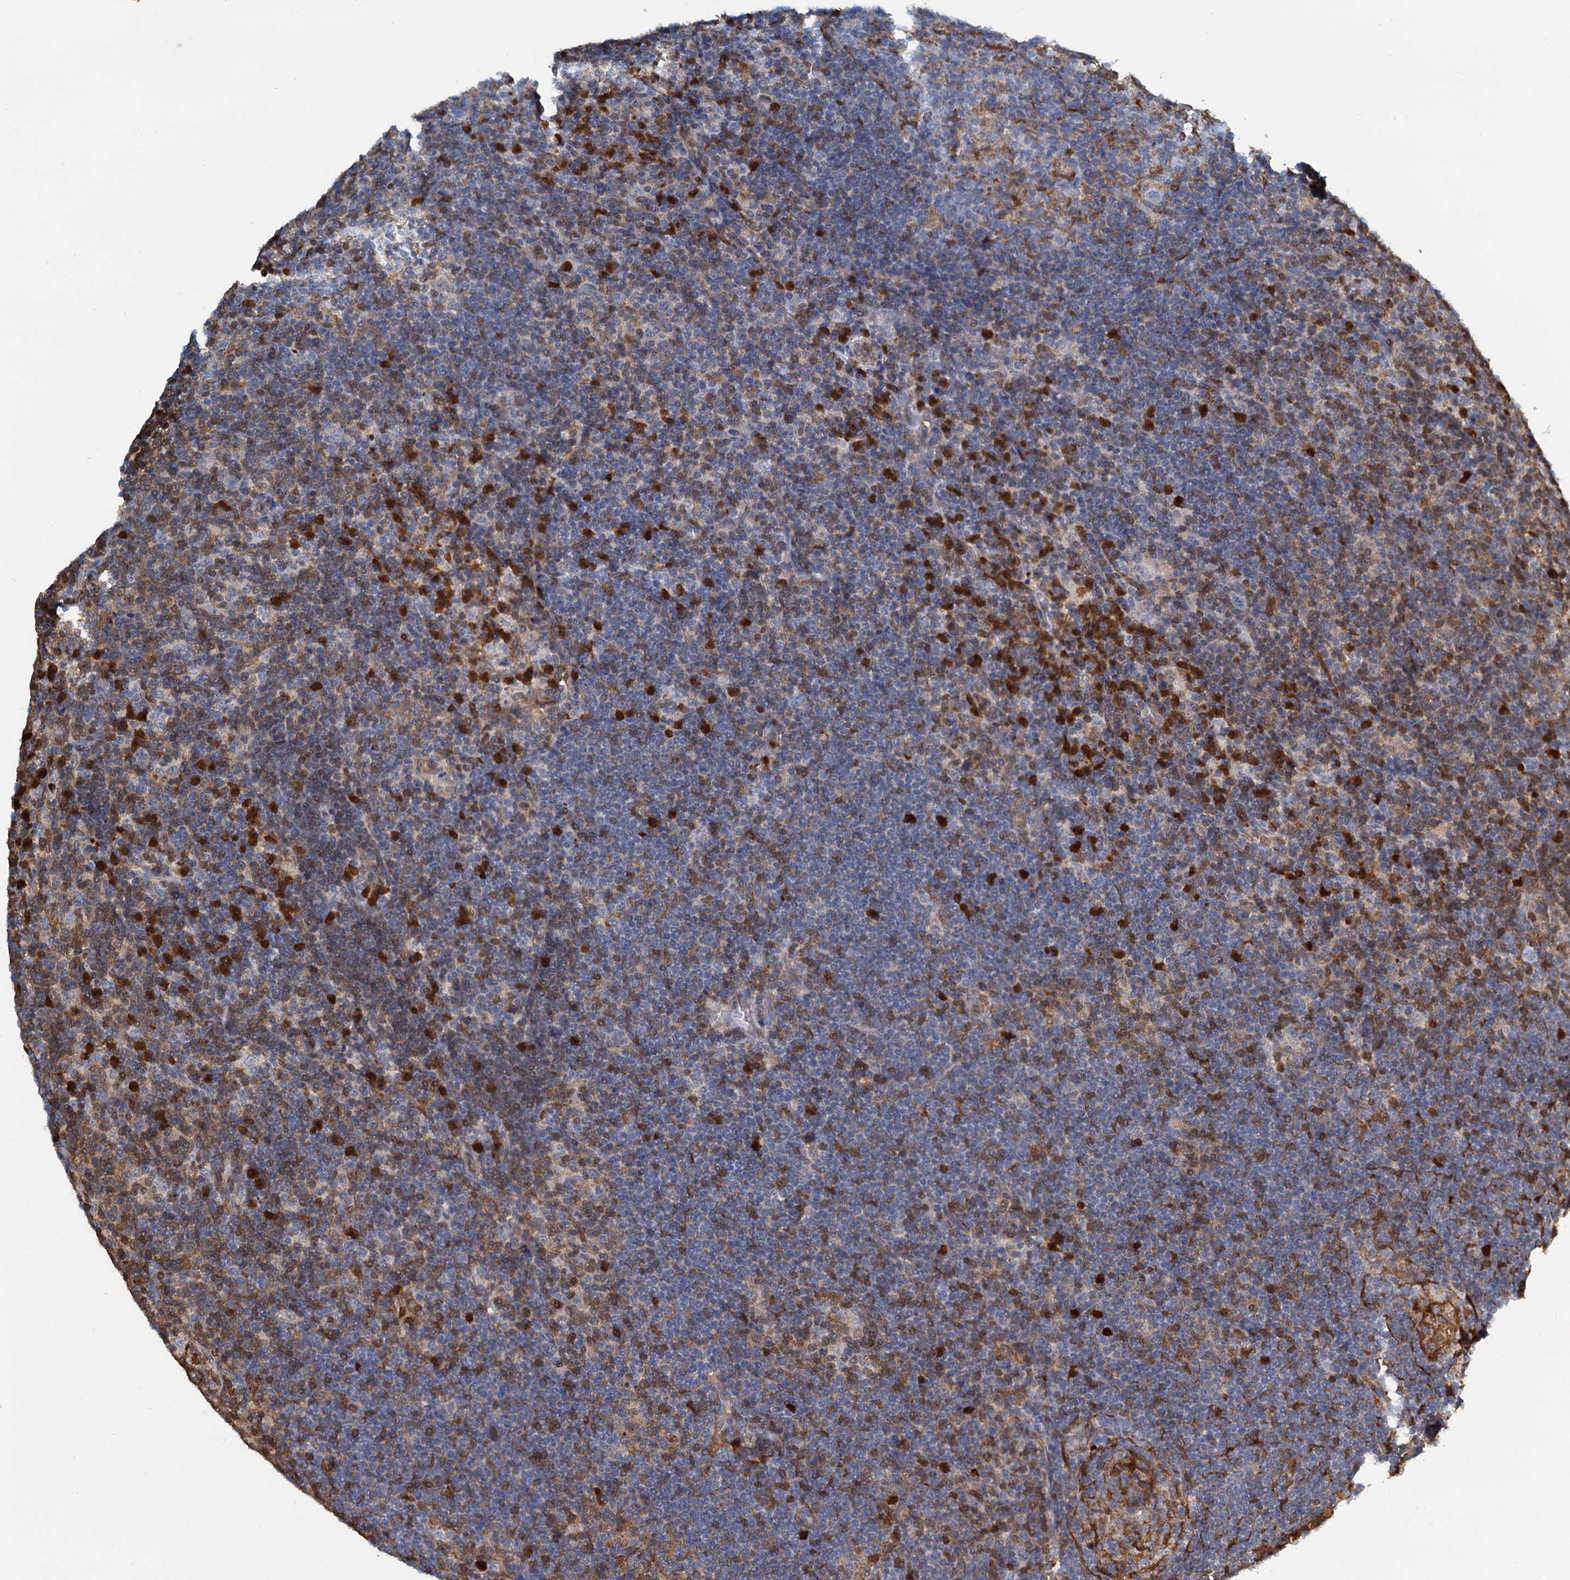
{"staining": {"intensity": "negative", "quantity": "none", "location": "none"}, "tissue": "lymphoma", "cell_type": "Tumor cells", "image_type": "cancer", "snomed": [{"axis": "morphology", "description": "Hodgkin's disease, NOS"}, {"axis": "topography", "description": "Lymph node"}], "caption": "Hodgkin's disease stained for a protein using immunohistochemistry demonstrates no positivity tumor cells.", "gene": "S100A6", "patient": {"sex": "female", "age": 57}}